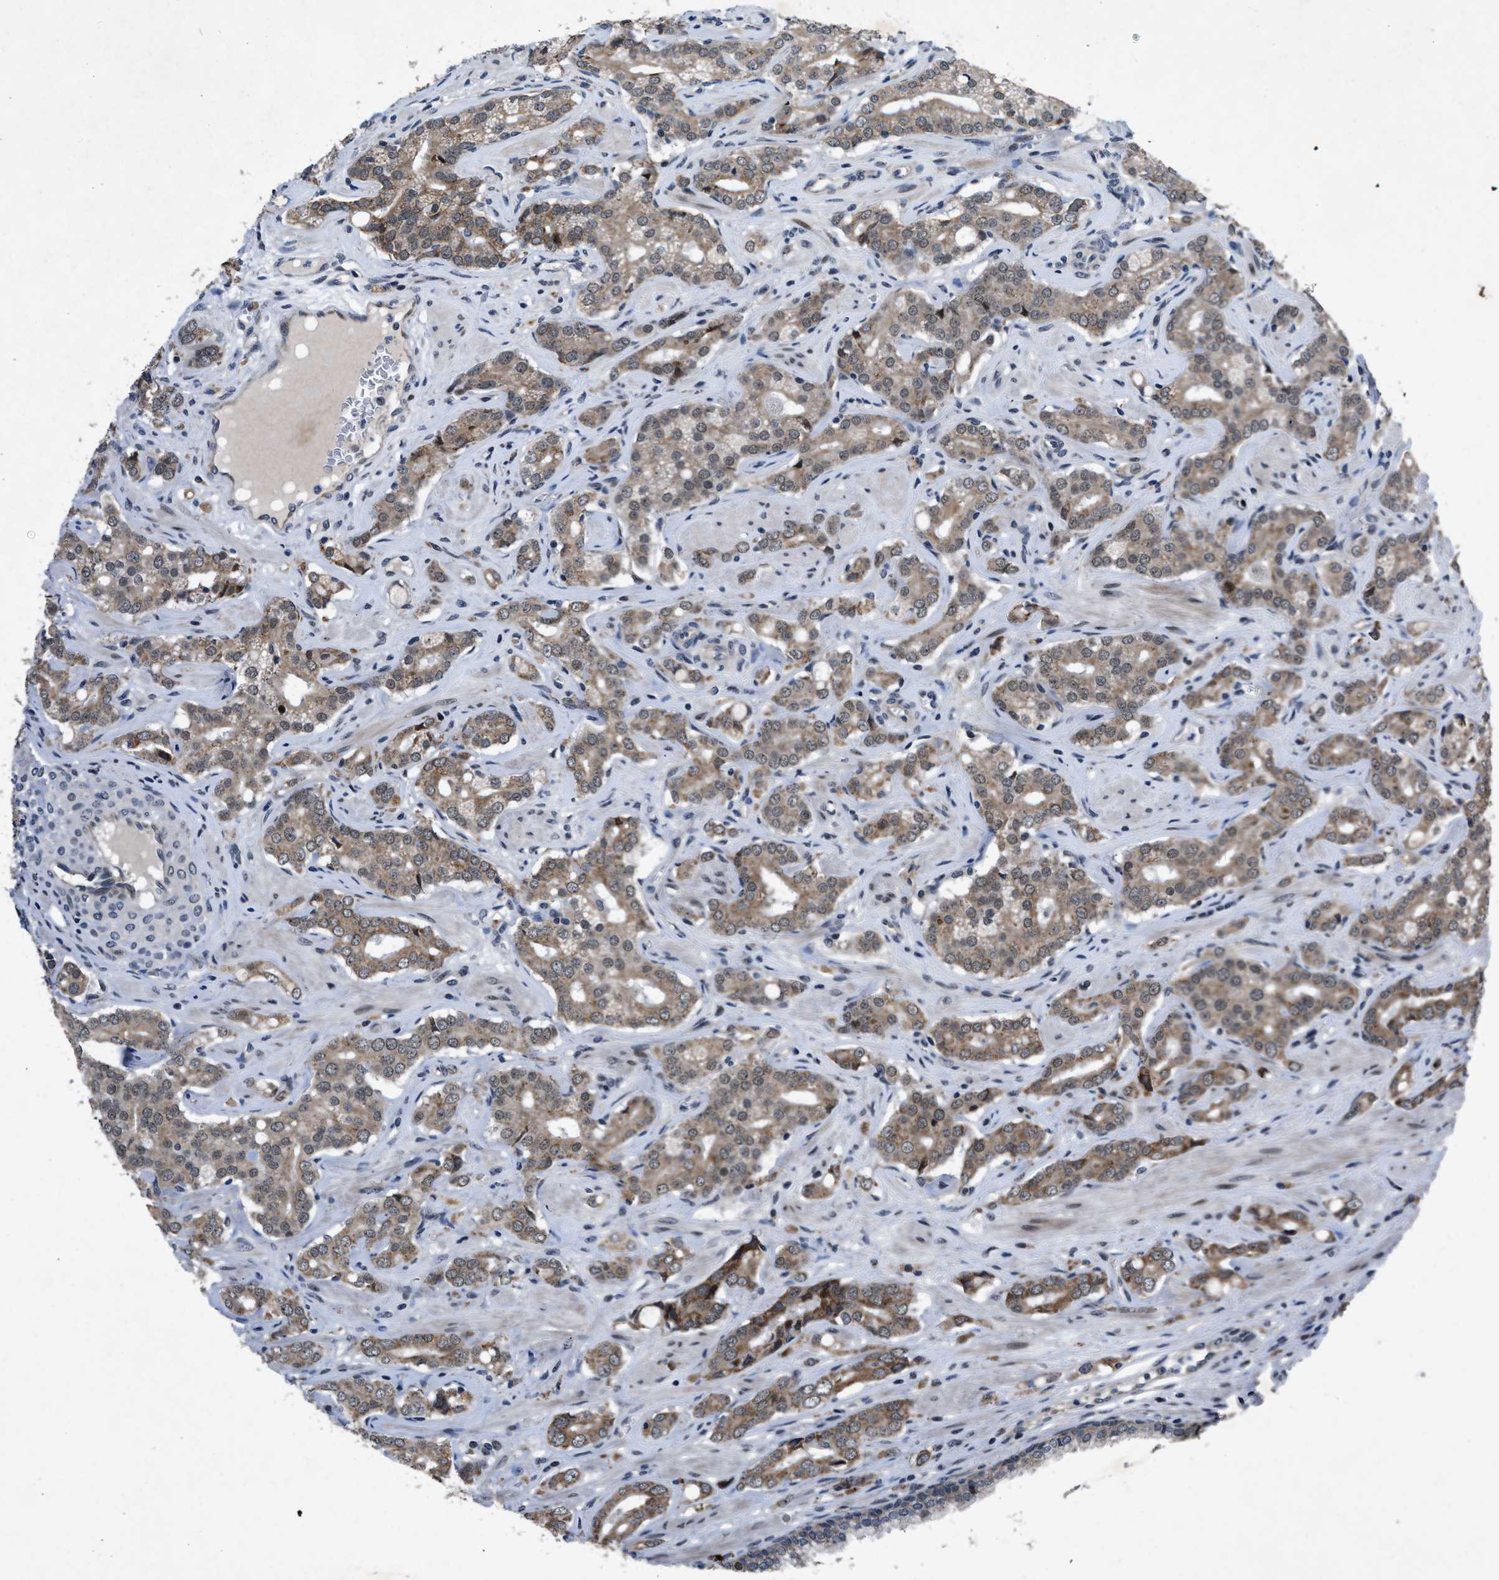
{"staining": {"intensity": "weak", "quantity": ">75%", "location": "cytoplasmic/membranous"}, "tissue": "prostate cancer", "cell_type": "Tumor cells", "image_type": "cancer", "snomed": [{"axis": "morphology", "description": "Adenocarcinoma, High grade"}, {"axis": "topography", "description": "Prostate"}], "caption": "IHC of adenocarcinoma (high-grade) (prostate) demonstrates low levels of weak cytoplasmic/membranous staining in approximately >75% of tumor cells.", "gene": "ZNHIT1", "patient": {"sex": "male", "age": 52}}